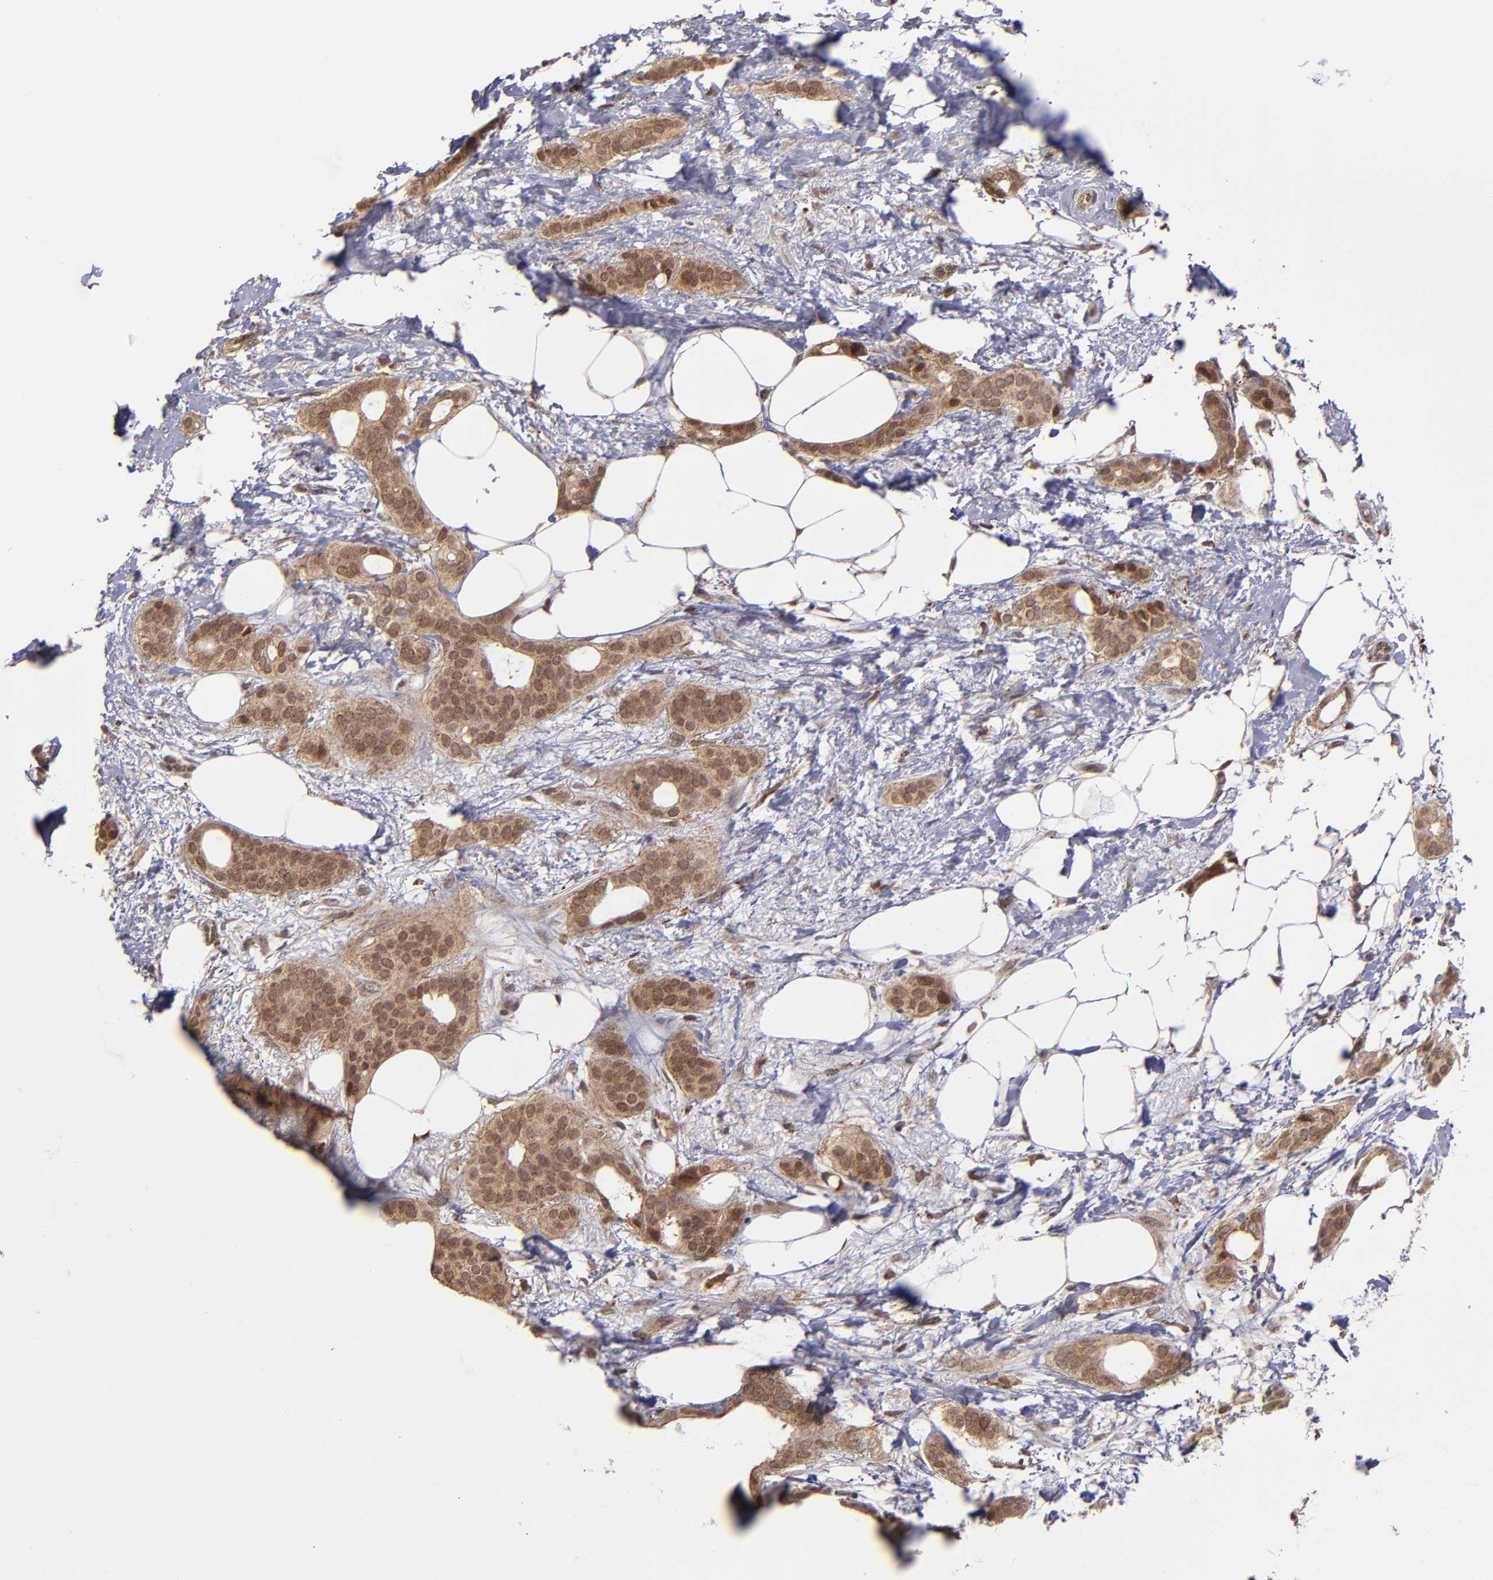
{"staining": {"intensity": "moderate", "quantity": ">75%", "location": "cytoplasmic/membranous,nuclear"}, "tissue": "breast cancer", "cell_type": "Tumor cells", "image_type": "cancer", "snomed": [{"axis": "morphology", "description": "Duct carcinoma"}, {"axis": "topography", "description": "Breast"}], "caption": "Protein analysis of breast cancer (infiltrating ductal carcinoma) tissue shows moderate cytoplasmic/membranous and nuclear staining in about >75% of tumor cells. The staining was performed using DAB (3,3'-diaminobenzidine), with brown indicating positive protein expression. Nuclei are stained blue with hematoxylin.", "gene": "SIPA1L1", "patient": {"sex": "female", "age": 54}}